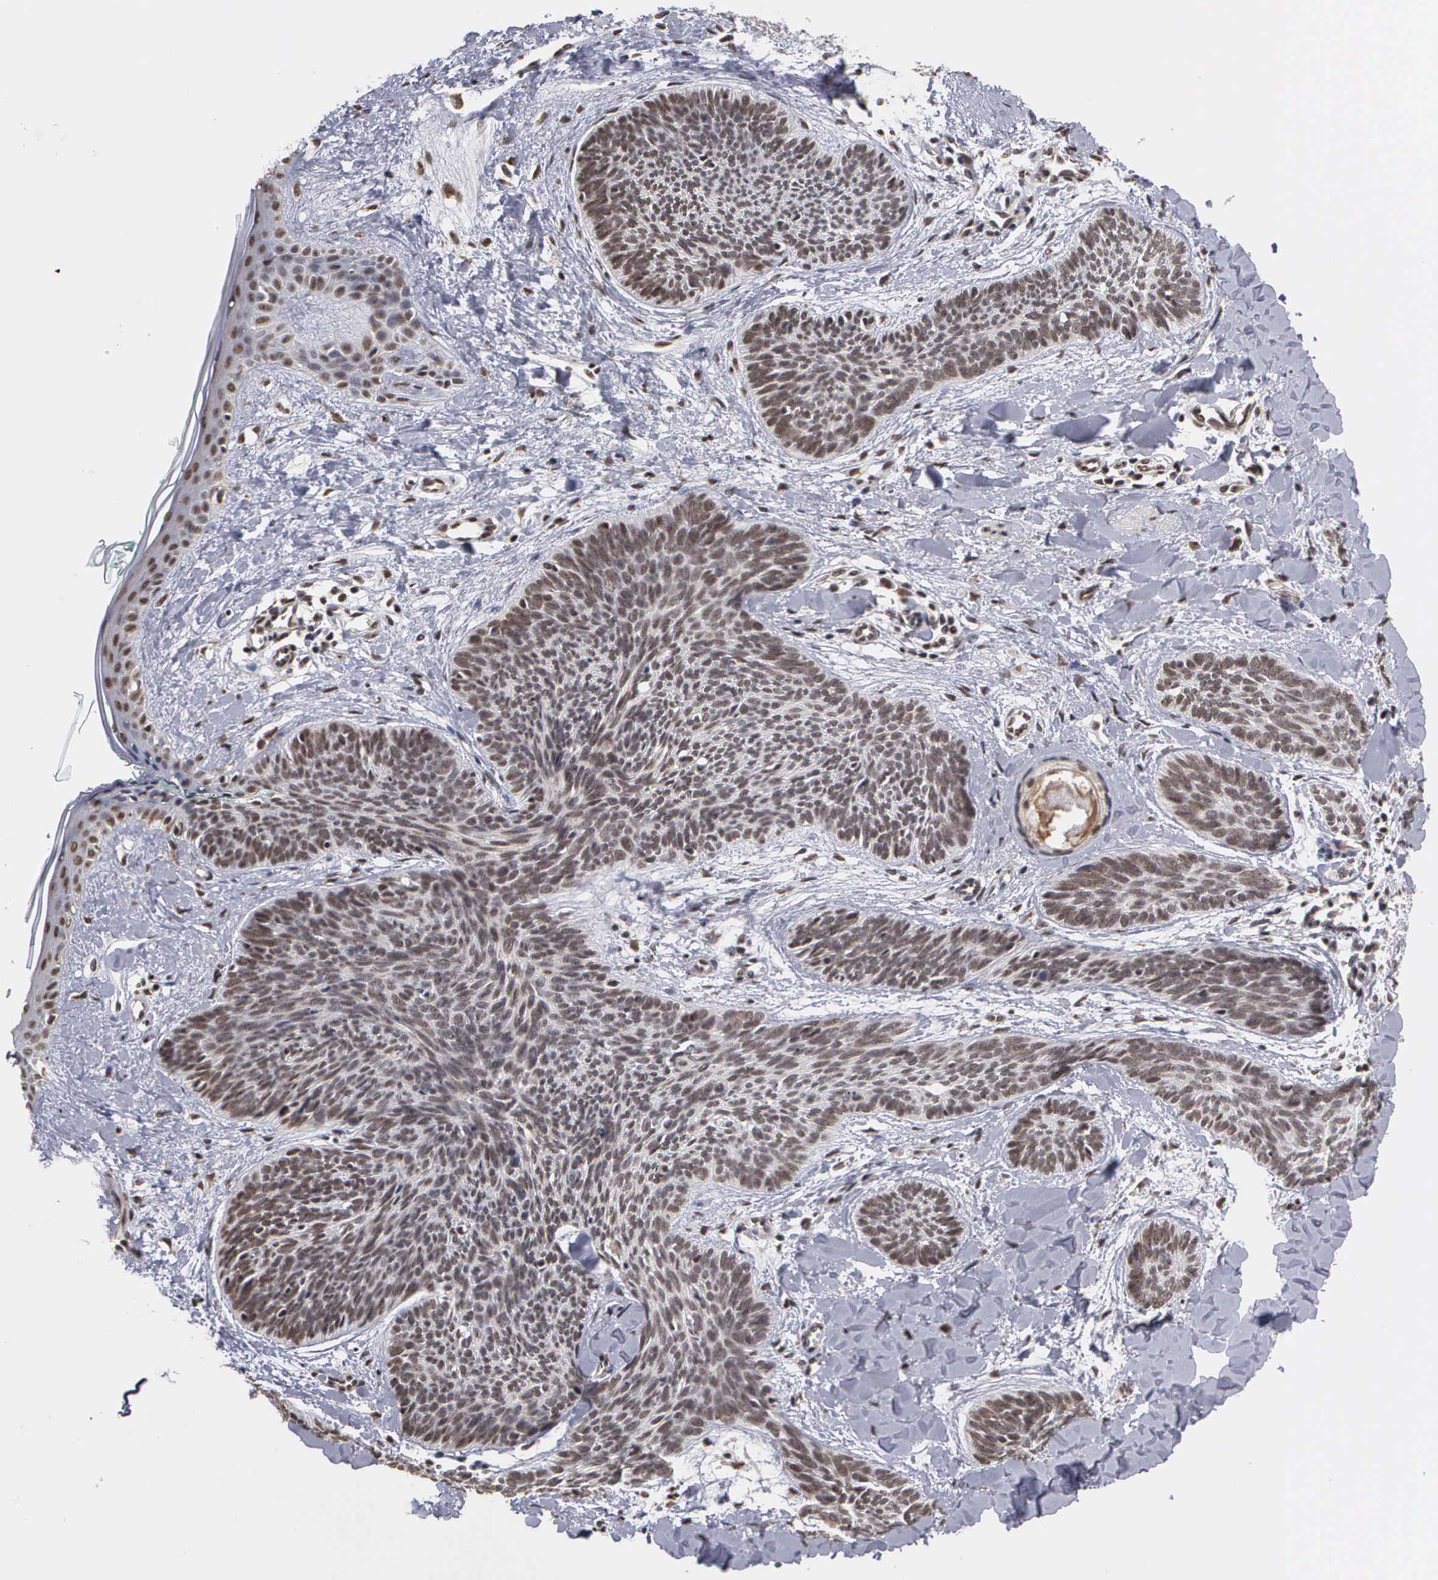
{"staining": {"intensity": "strong", "quantity": ">75%", "location": "cytoplasmic/membranous,nuclear"}, "tissue": "skin cancer", "cell_type": "Tumor cells", "image_type": "cancer", "snomed": [{"axis": "morphology", "description": "Basal cell carcinoma"}, {"axis": "topography", "description": "Skin"}], "caption": "A high-resolution histopathology image shows immunohistochemistry staining of basal cell carcinoma (skin), which shows strong cytoplasmic/membranous and nuclear staining in approximately >75% of tumor cells. Nuclei are stained in blue.", "gene": "GTF2A1", "patient": {"sex": "female", "age": 81}}